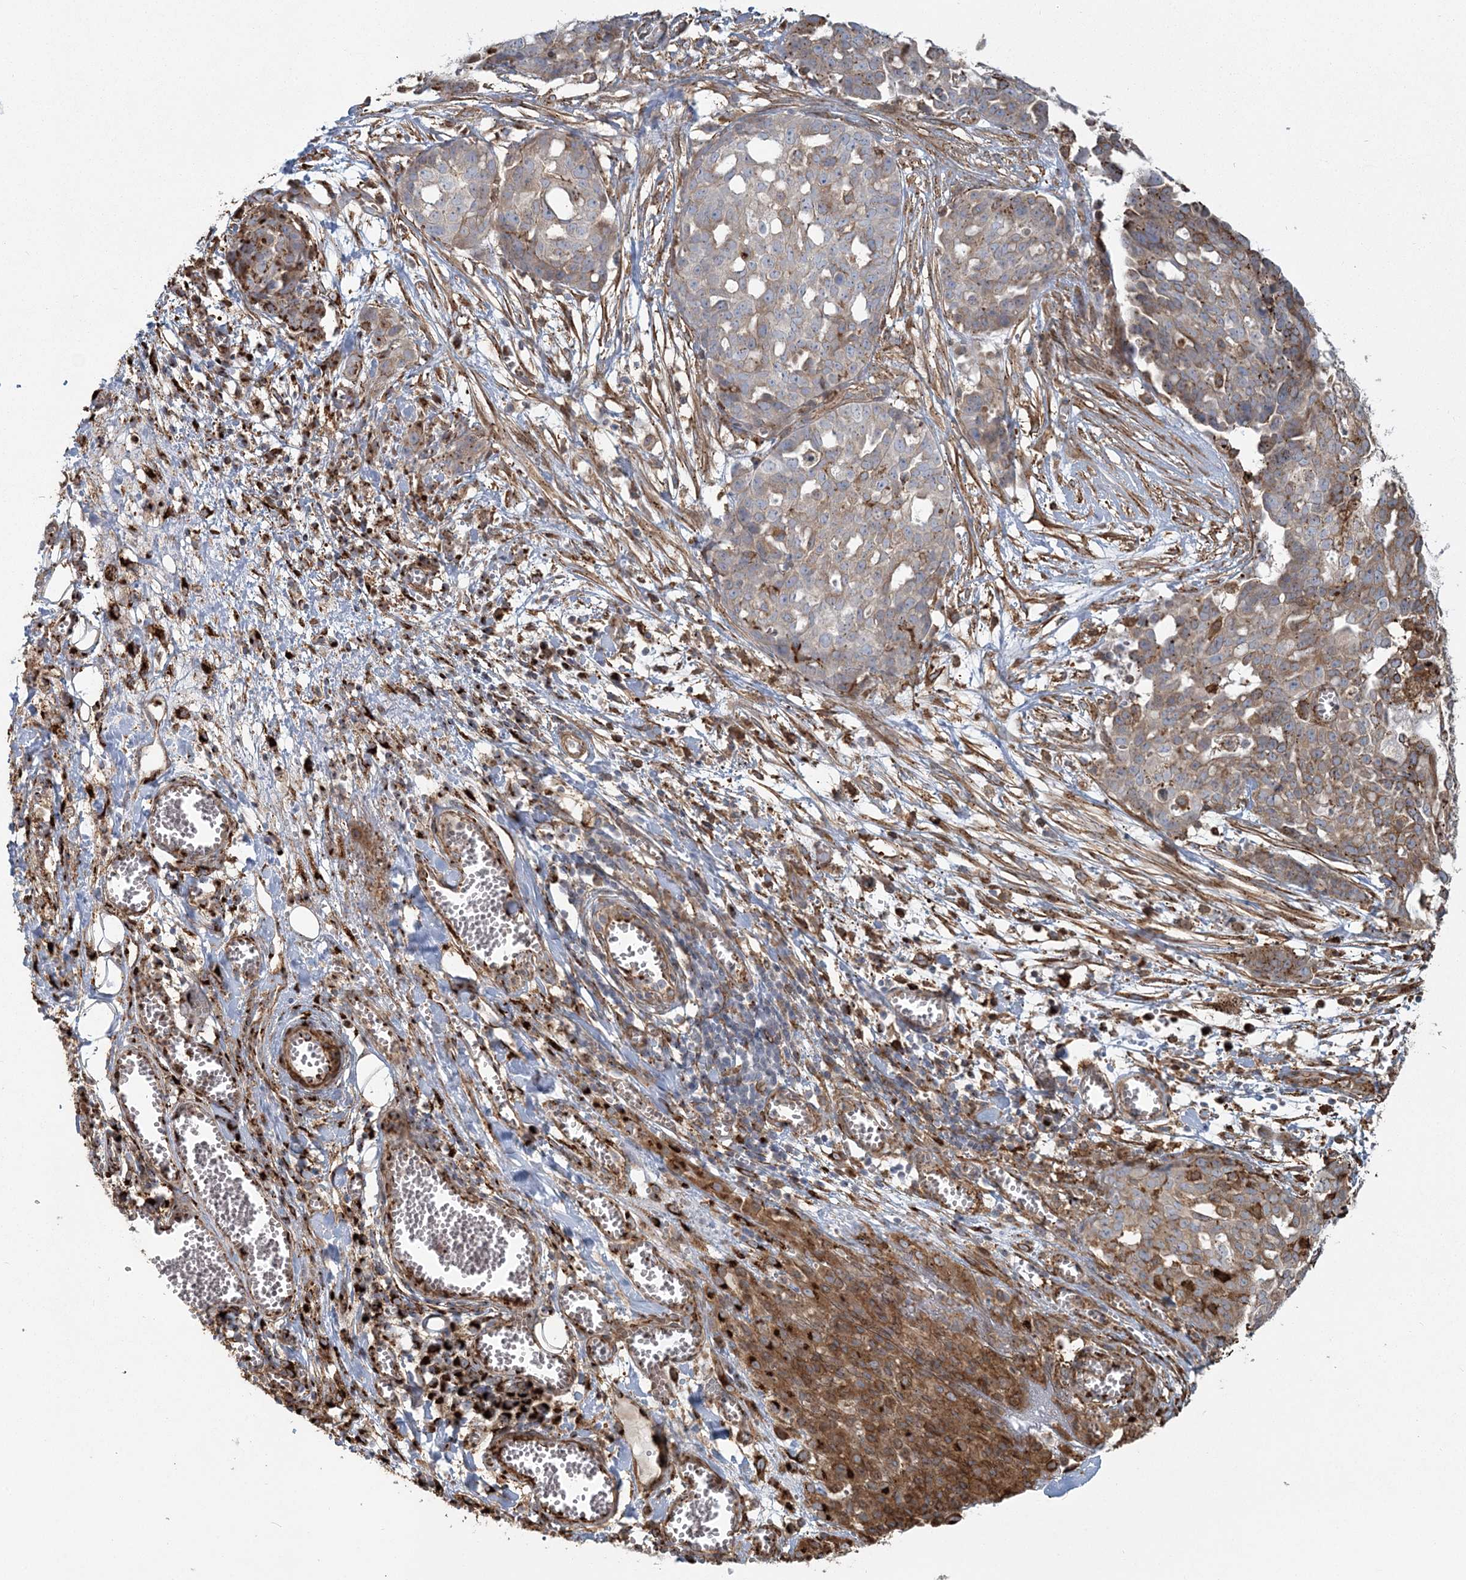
{"staining": {"intensity": "moderate", "quantity": ">75%", "location": "cytoplasmic/membranous"}, "tissue": "ovarian cancer", "cell_type": "Tumor cells", "image_type": "cancer", "snomed": [{"axis": "morphology", "description": "Cystadenocarcinoma, serous, NOS"}, {"axis": "topography", "description": "Soft tissue"}, {"axis": "topography", "description": "Ovary"}], "caption": "Ovarian cancer (serous cystadenocarcinoma) tissue exhibits moderate cytoplasmic/membranous expression in approximately >75% of tumor cells, visualized by immunohistochemistry. Nuclei are stained in blue.", "gene": "TRAF3IP2", "patient": {"sex": "female", "age": 57}}